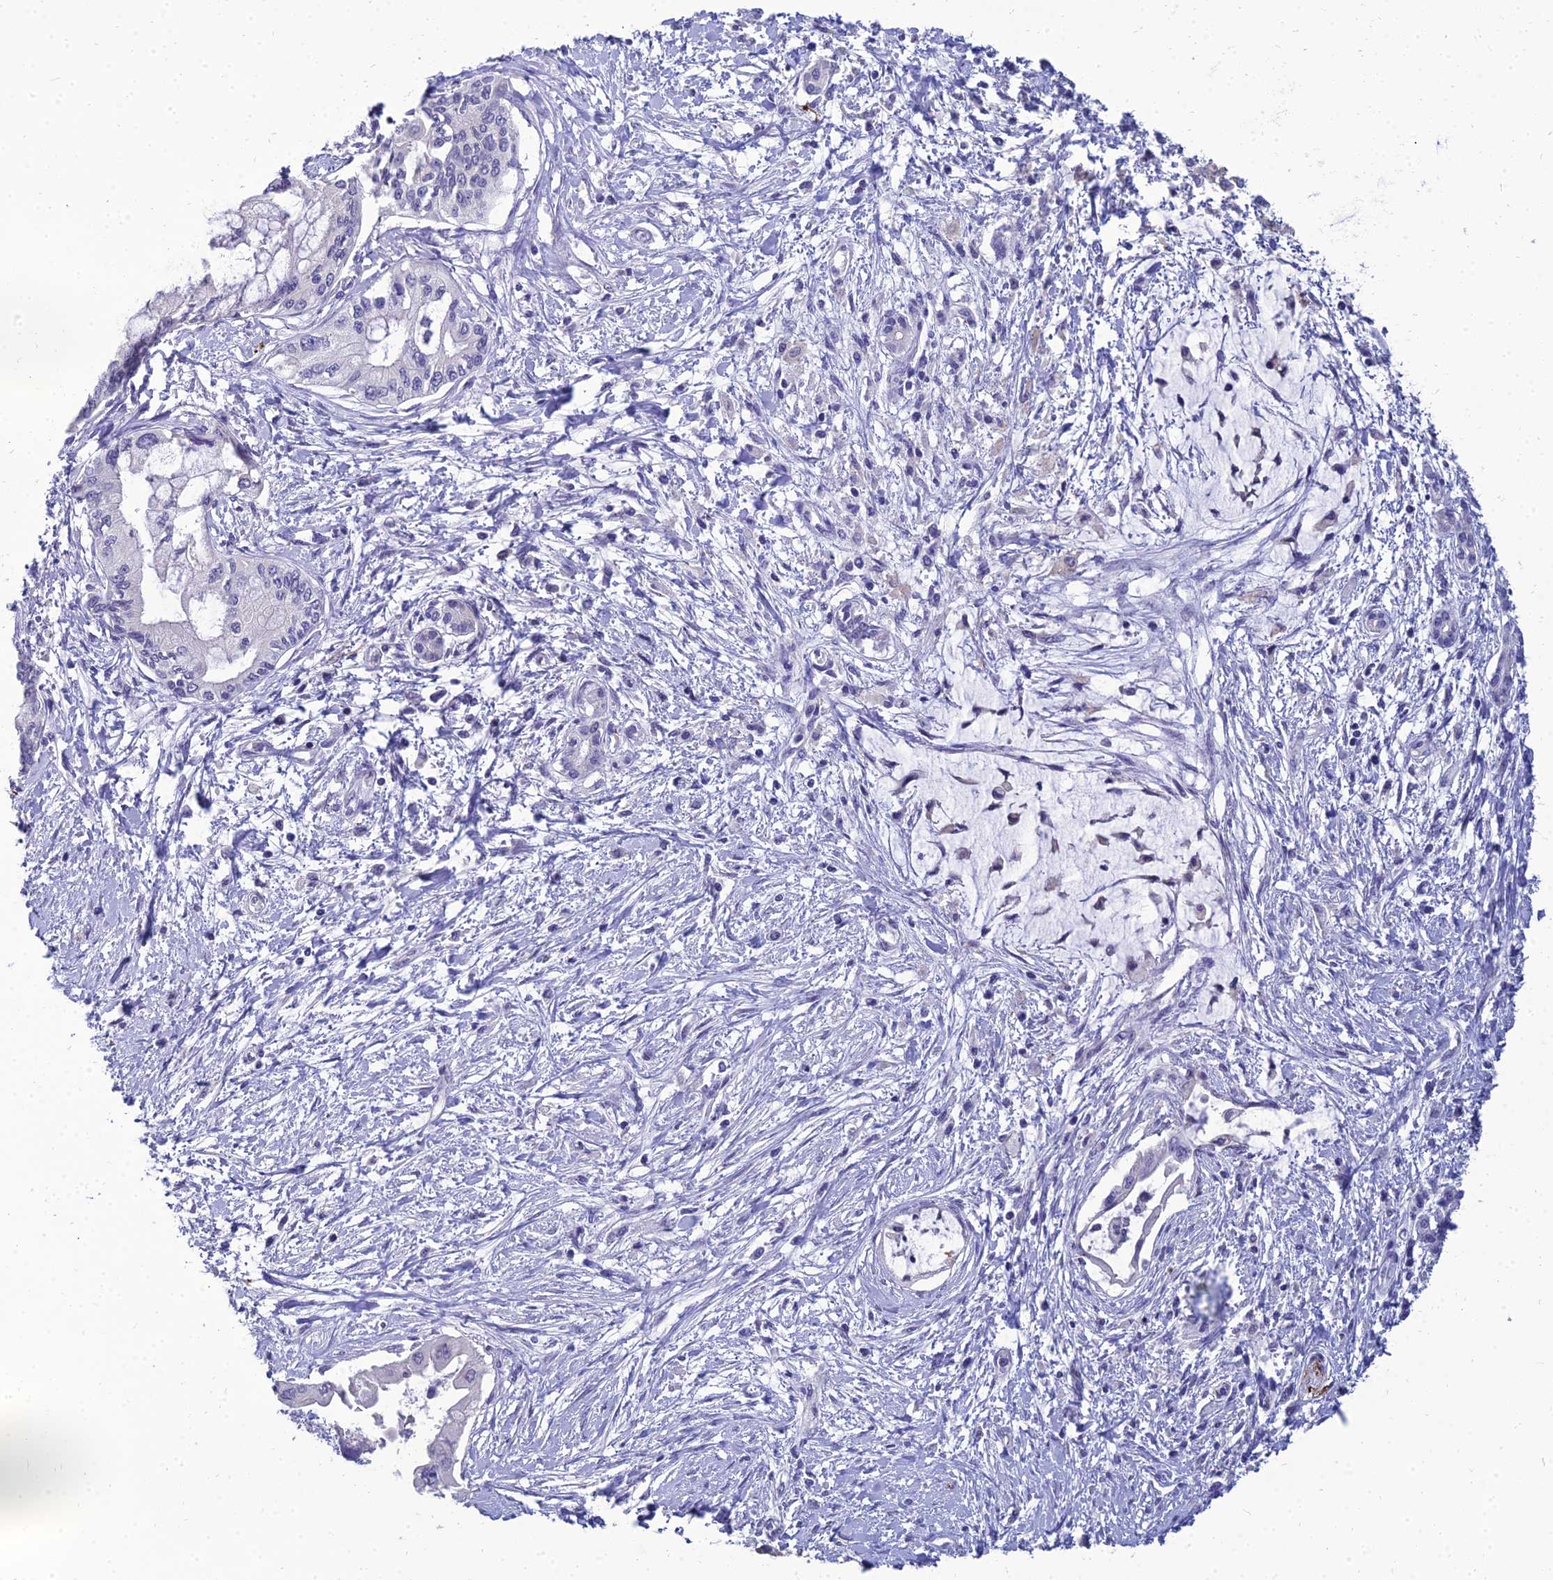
{"staining": {"intensity": "negative", "quantity": "none", "location": "none"}, "tissue": "pancreatic cancer", "cell_type": "Tumor cells", "image_type": "cancer", "snomed": [{"axis": "morphology", "description": "Adenocarcinoma, NOS"}, {"axis": "topography", "description": "Pancreas"}], "caption": "Immunohistochemistry (IHC) micrograph of neoplastic tissue: adenocarcinoma (pancreatic) stained with DAB (3,3'-diaminobenzidine) shows no significant protein staining in tumor cells. (DAB (3,3'-diaminobenzidine) immunohistochemistry with hematoxylin counter stain).", "gene": "NPY", "patient": {"sex": "male", "age": 46}}